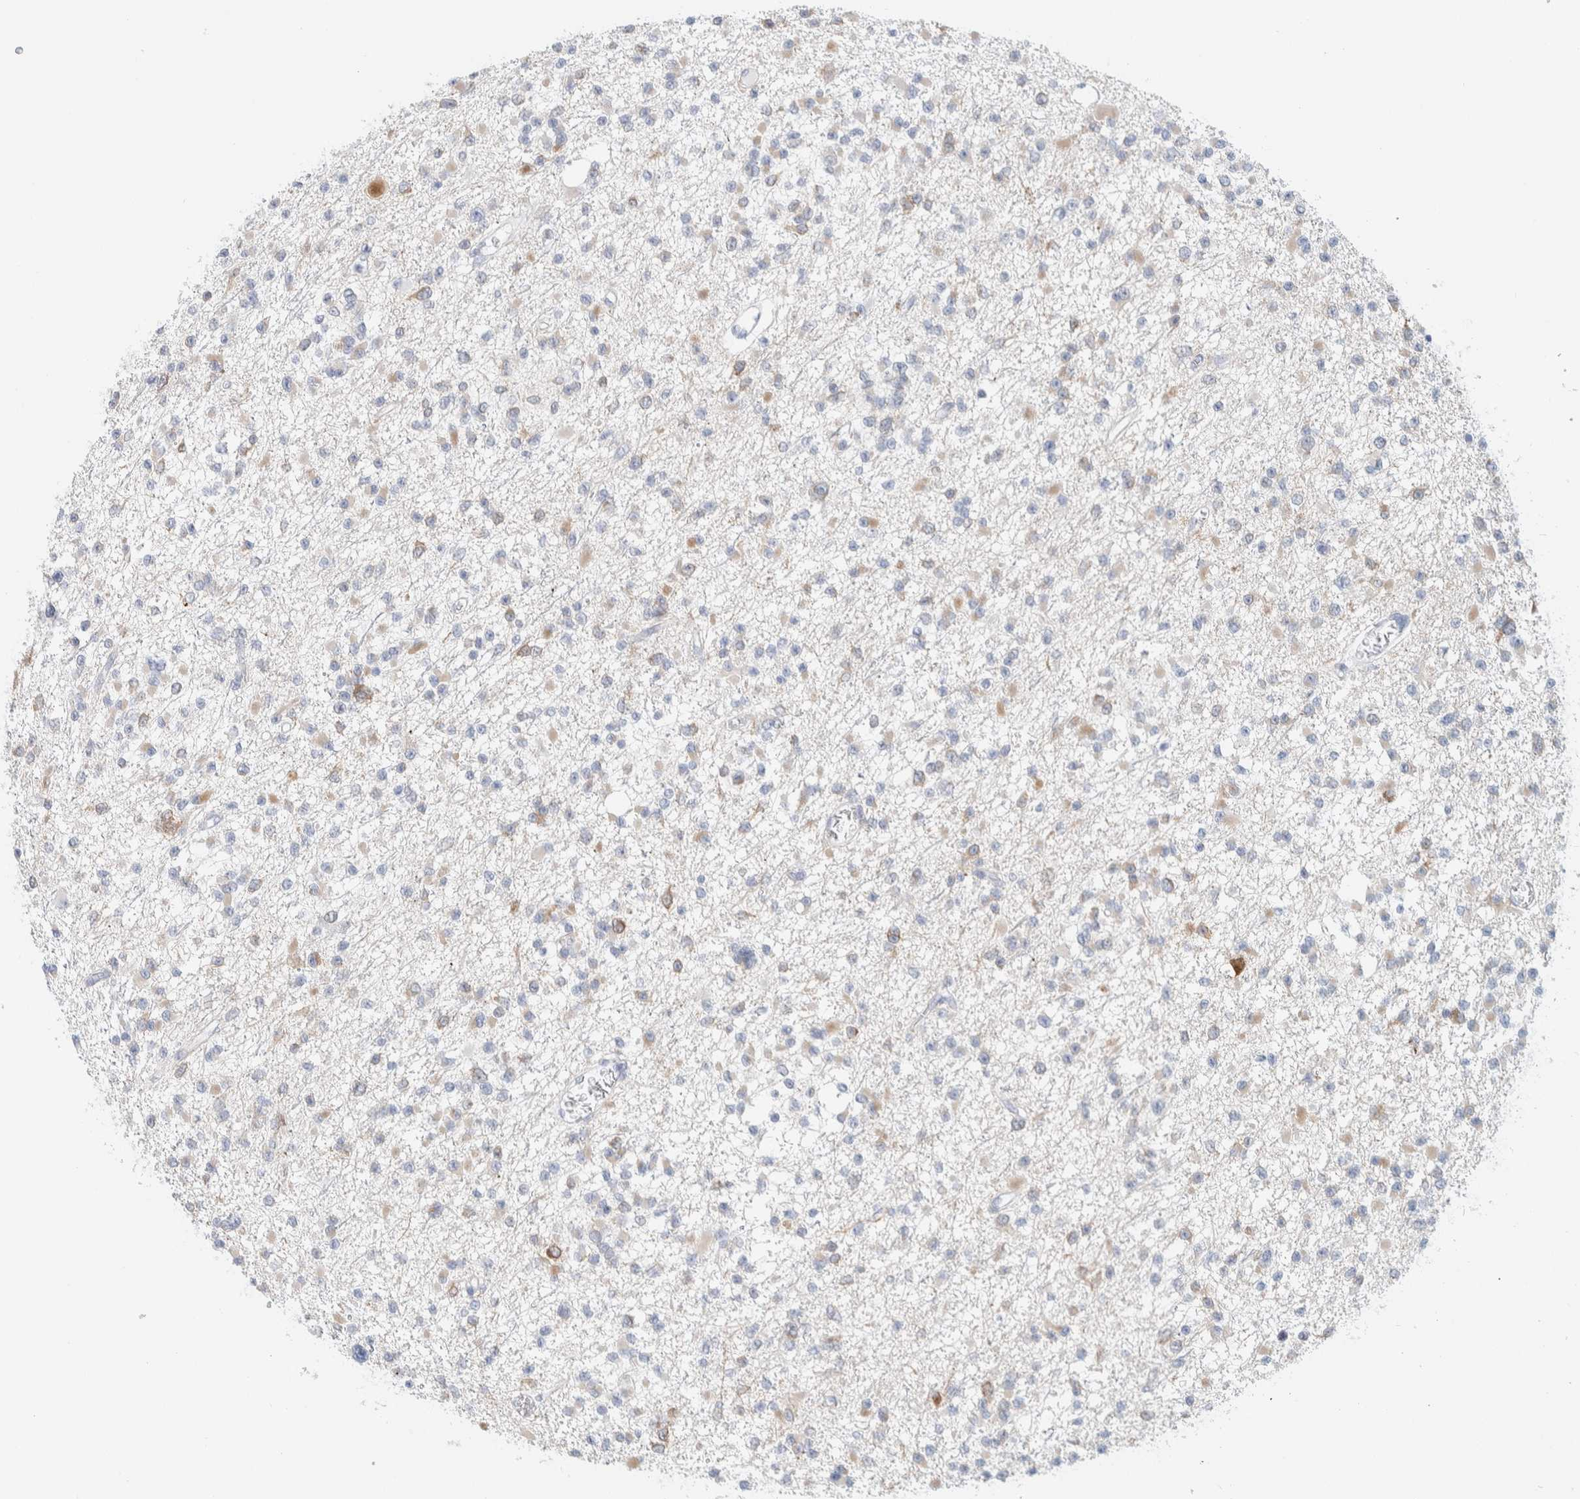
{"staining": {"intensity": "weak", "quantity": "25%-75%", "location": "cytoplasmic/membranous"}, "tissue": "glioma", "cell_type": "Tumor cells", "image_type": "cancer", "snomed": [{"axis": "morphology", "description": "Glioma, malignant, Low grade"}, {"axis": "topography", "description": "Brain"}], "caption": "Immunohistochemistry staining of glioma, which demonstrates low levels of weak cytoplasmic/membranous positivity in about 25%-75% of tumor cells indicating weak cytoplasmic/membranous protein positivity. The staining was performed using DAB (3,3'-diaminobenzidine) (brown) for protein detection and nuclei were counterstained in hematoxylin (blue).", "gene": "ATCAY", "patient": {"sex": "female", "age": 22}}